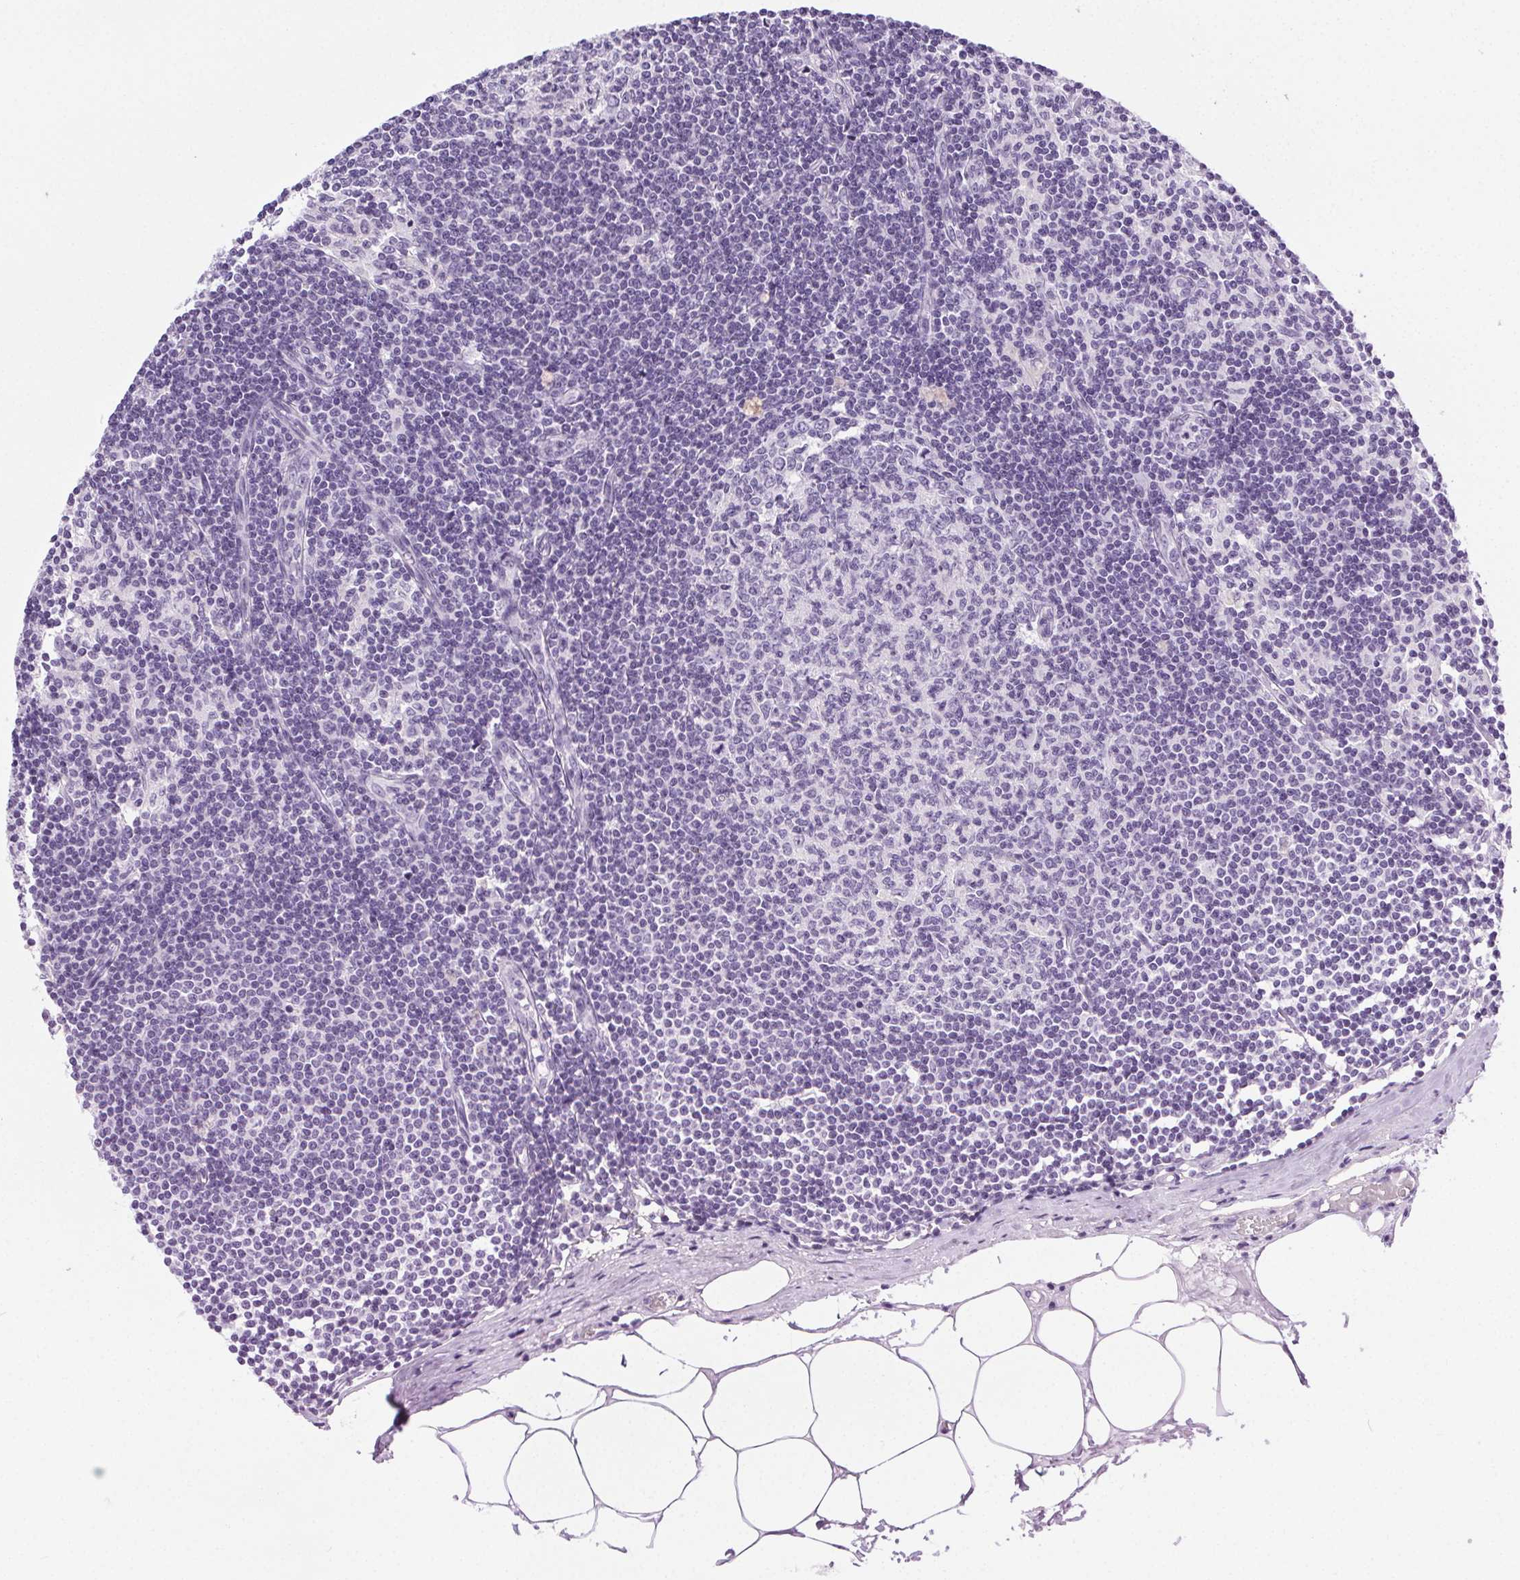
{"staining": {"intensity": "negative", "quantity": "none", "location": "none"}, "tissue": "lymph node", "cell_type": "Germinal center cells", "image_type": "normal", "snomed": [{"axis": "morphology", "description": "Normal tissue, NOS"}, {"axis": "topography", "description": "Lymph node"}], "caption": "An immunohistochemistry (IHC) photomicrograph of benign lymph node is shown. There is no staining in germinal center cells of lymph node.", "gene": "C20orf85", "patient": {"sex": "female", "age": 69}}